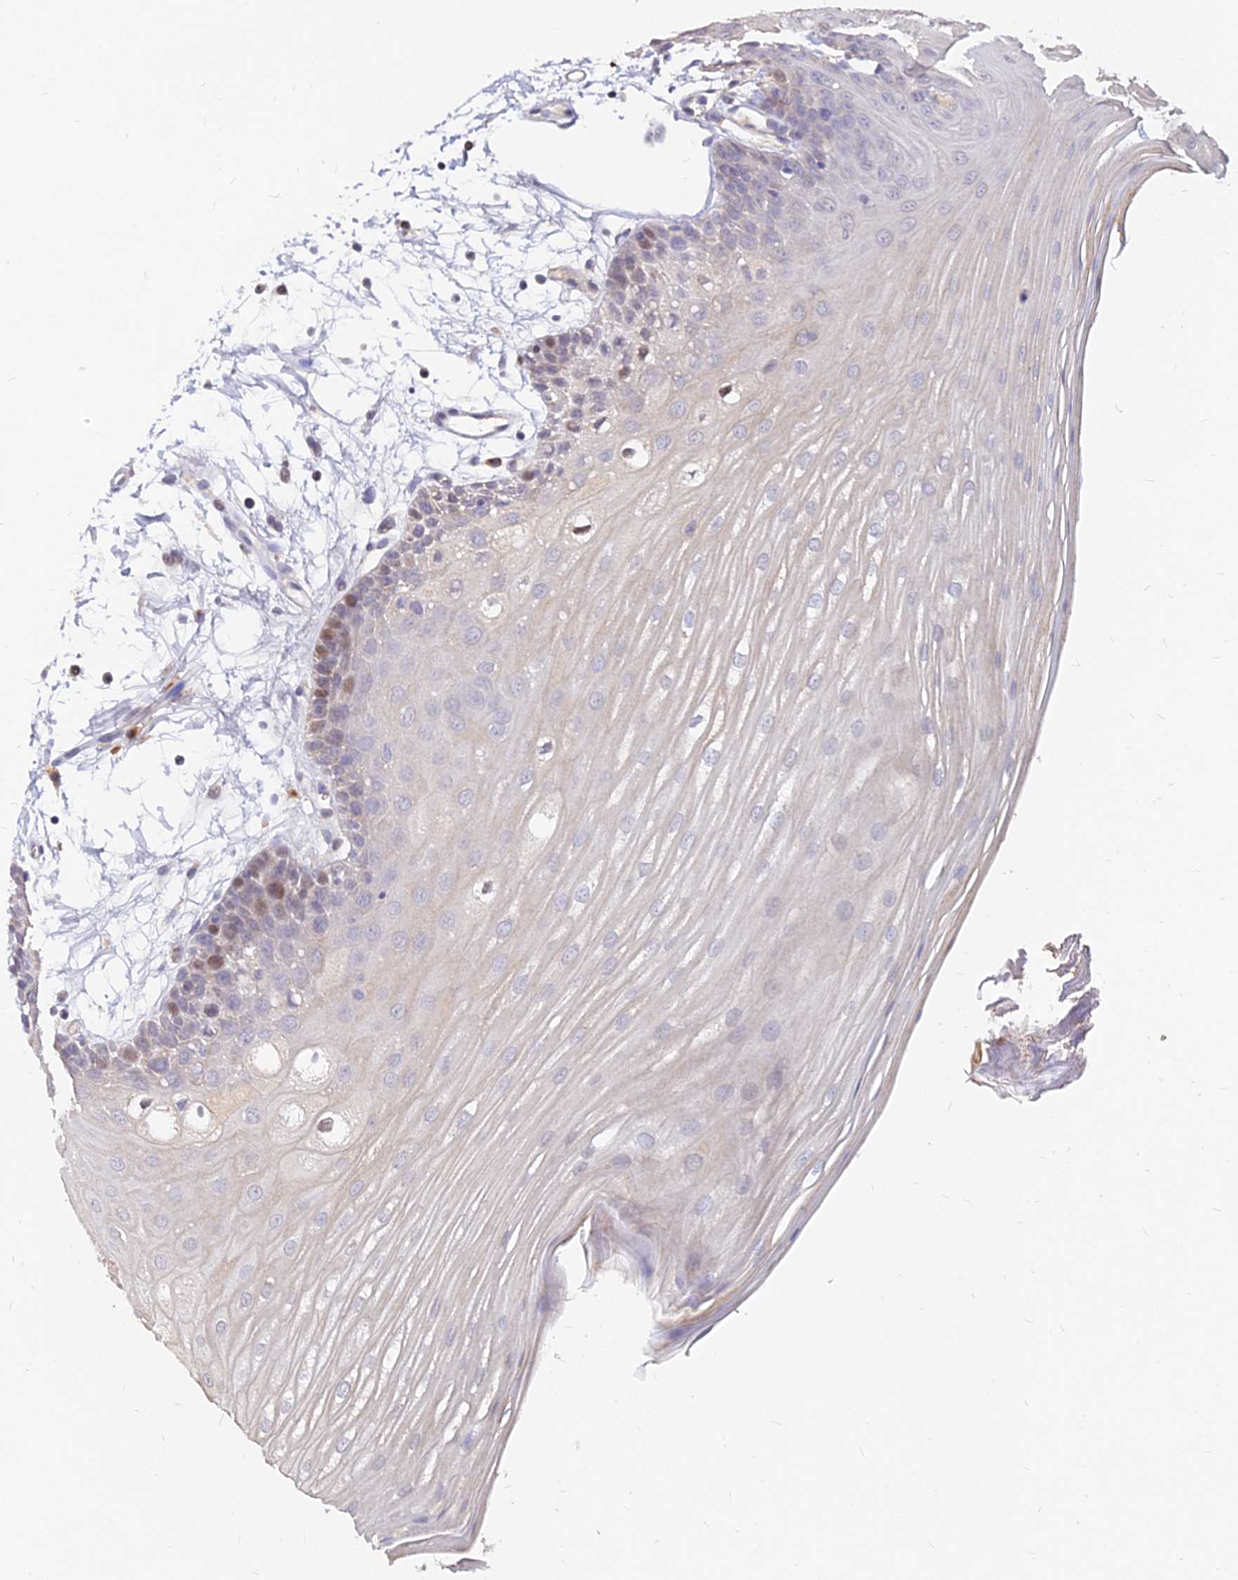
{"staining": {"intensity": "moderate", "quantity": "<25%", "location": "cytoplasmic/membranous,nuclear"}, "tissue": "oral mucosa", "cell_type": "Squamous epithelial cells", "image_type": "normal", "snomed": [{"axis": "morphology", "description": "Normal tissue, NOS"}, {"axis": "topography", "description": "Oral tissue"}, {"axis": "topography", "description": "Tounge, NOS"}], "caption": "Benign oral mucosa shows moderate cytoplasmic/membranous,nuclear staining in about <25% of squamous epithelial cells (brown staining indicates protein expression, while blue staining denotes nuclei)..", "gene": "C11orf68", "patient": {"sex": "female", "age": 73}}